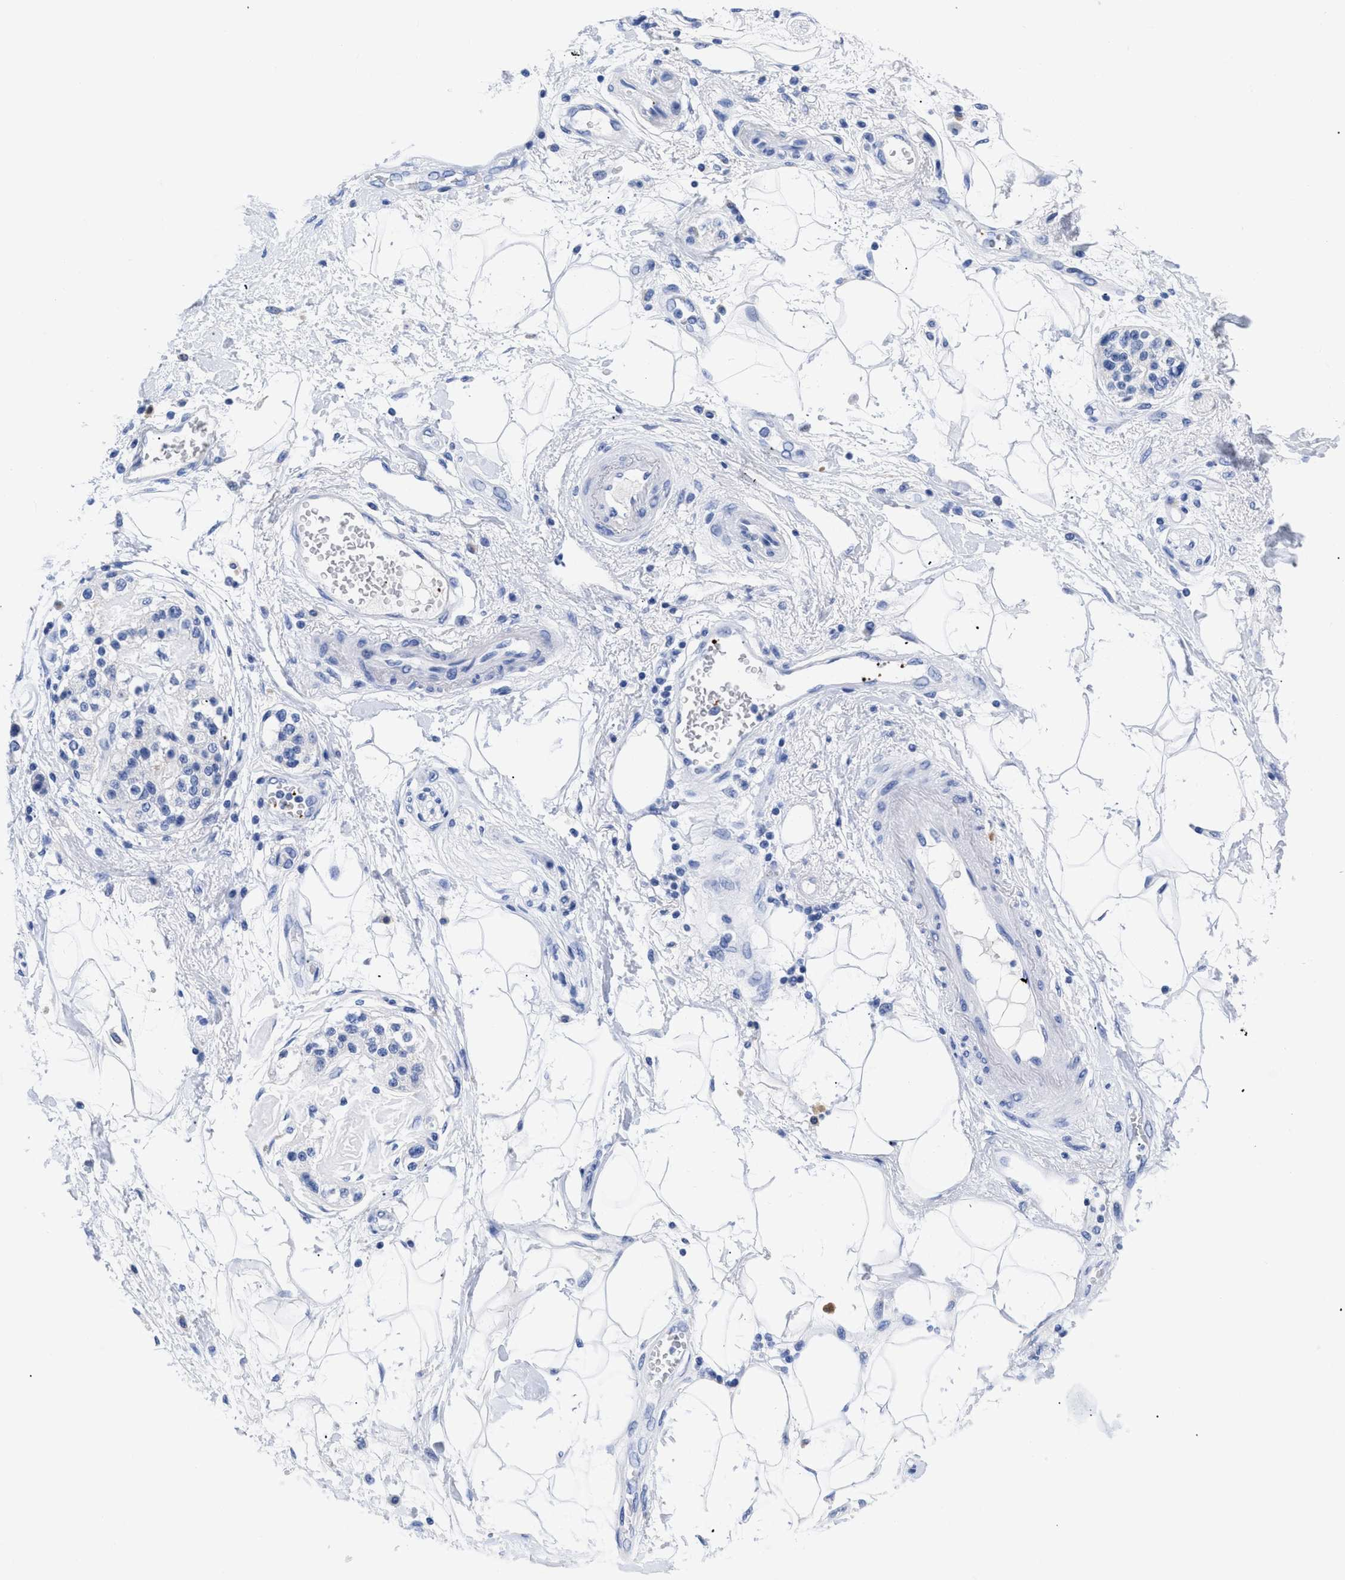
{"staining": {"intensity": "negative", "quantity": "none", "location": "none"}, "tissue": "adipose tissue", "cell_type": "Adipocytes", "image_type": "normal", "snomed": [{"axis": "morphology", "description": "Normal tissue, NOS"}, {"axis": "morphology", "description": "Adenocarcinoma, NOS"}, {"axis": "topography", "description": "Duodenum"}, {"axis": "topography", "description": "Peripheral nerve tissue"}], "caption": "Adipocytes are negative for protein expression in unremarkable human adipose tissue. (Stains: DAB immunohistochemistry (IHC) with hematoxylin counter stain, Microscopy: brightfield microscopy at high magnification).", "gene": "TREML1", "patient": {"sex": "female", "age": 60}}